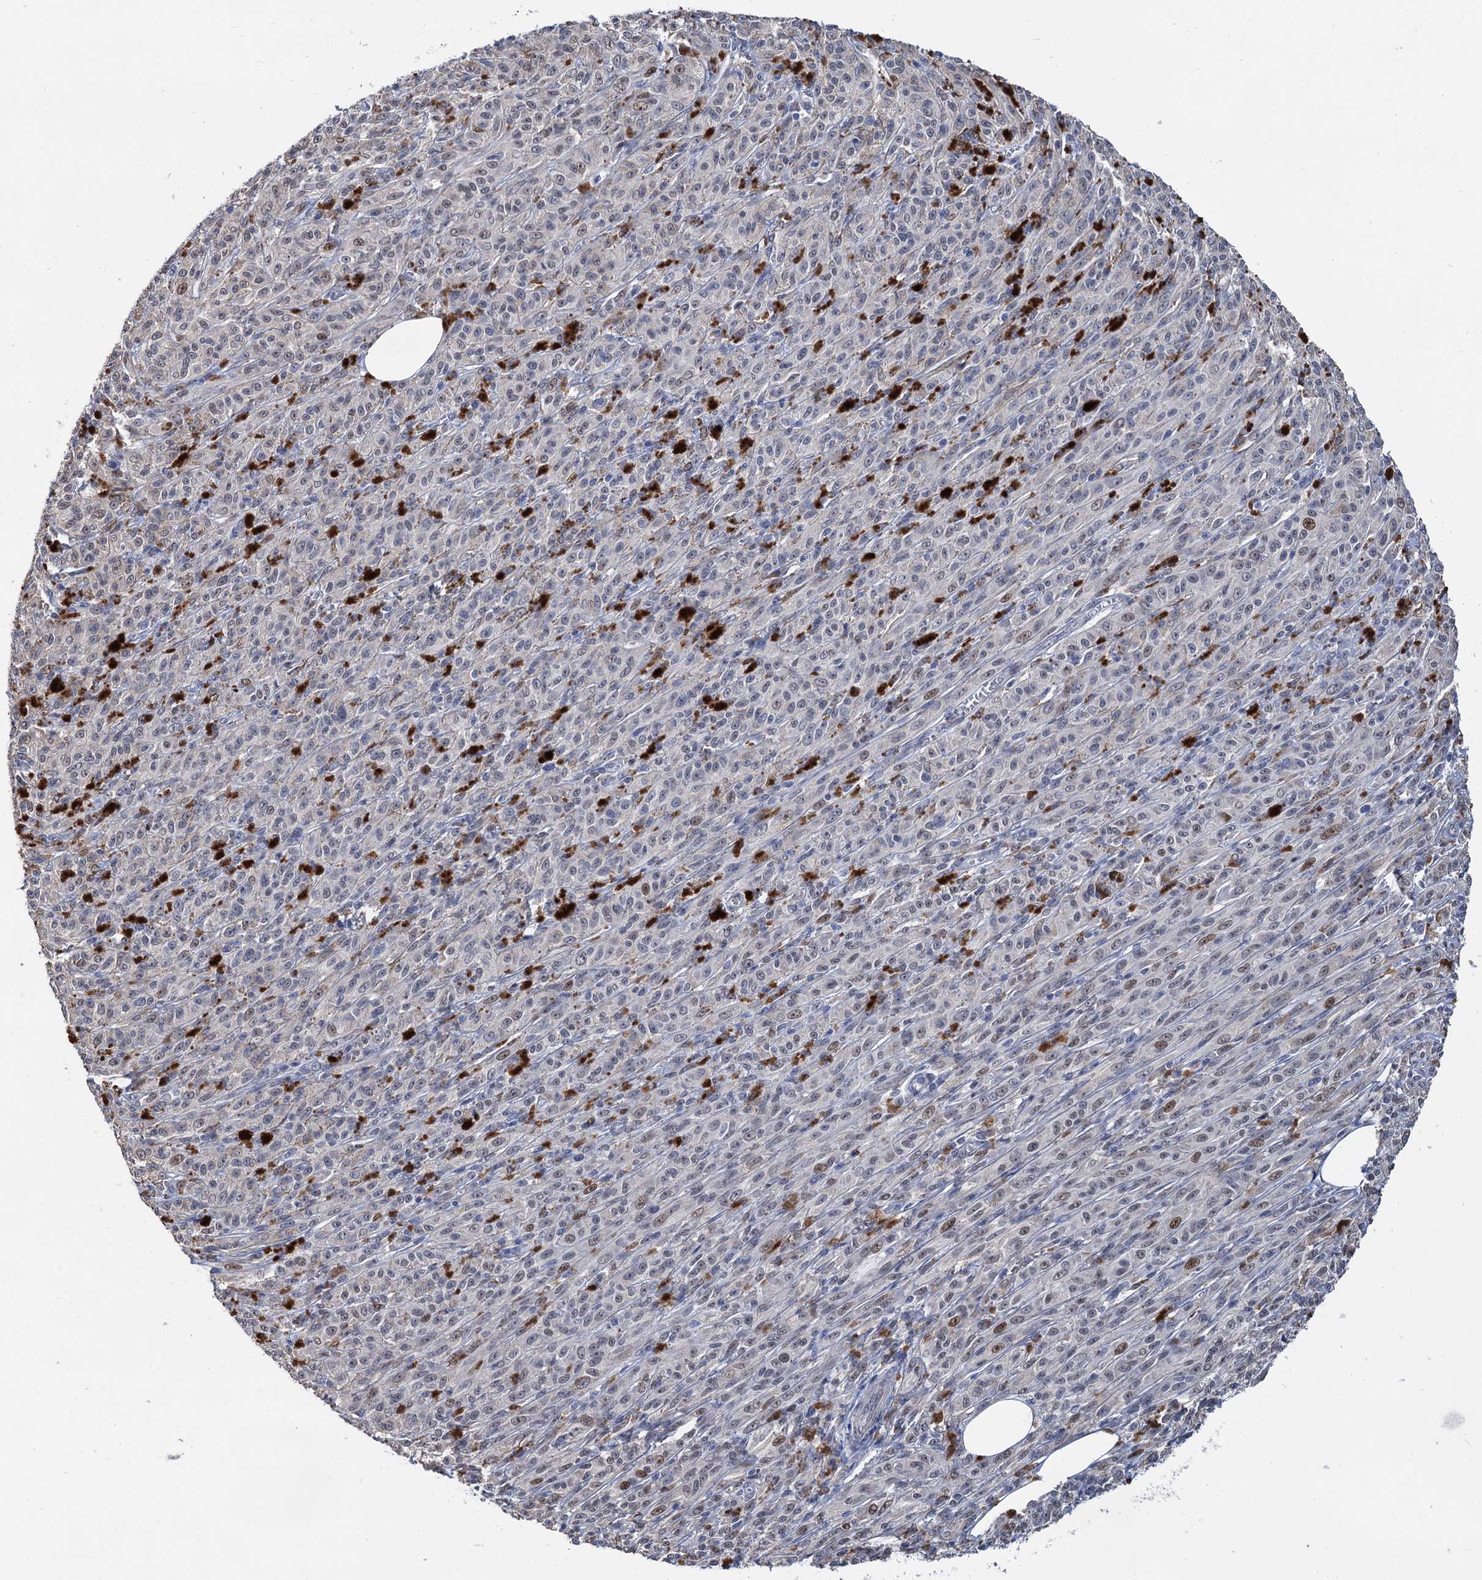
{"staining": {"intensity": "weak", "quantity": "<25%", "location": "nuclear"}, "tissue": "melanoma", "cell_type": "Tumor cells", "image_type": "cancer", "snomed": [{"axis": "morphology", "description": "Malignant melanoma, NOS"}, {"axis": "topography", "description": "Skin"}], "caption": "Immunohistochemistry (IHC) photomicrograph of malignant melanoma stained for a protein (brown), which displays no positivity in tumor cells. (DAB immunohistochemistry (IHC), high magnification).", "gene": "TSEN34", "patient": {"sex": "female", "age": 52}}